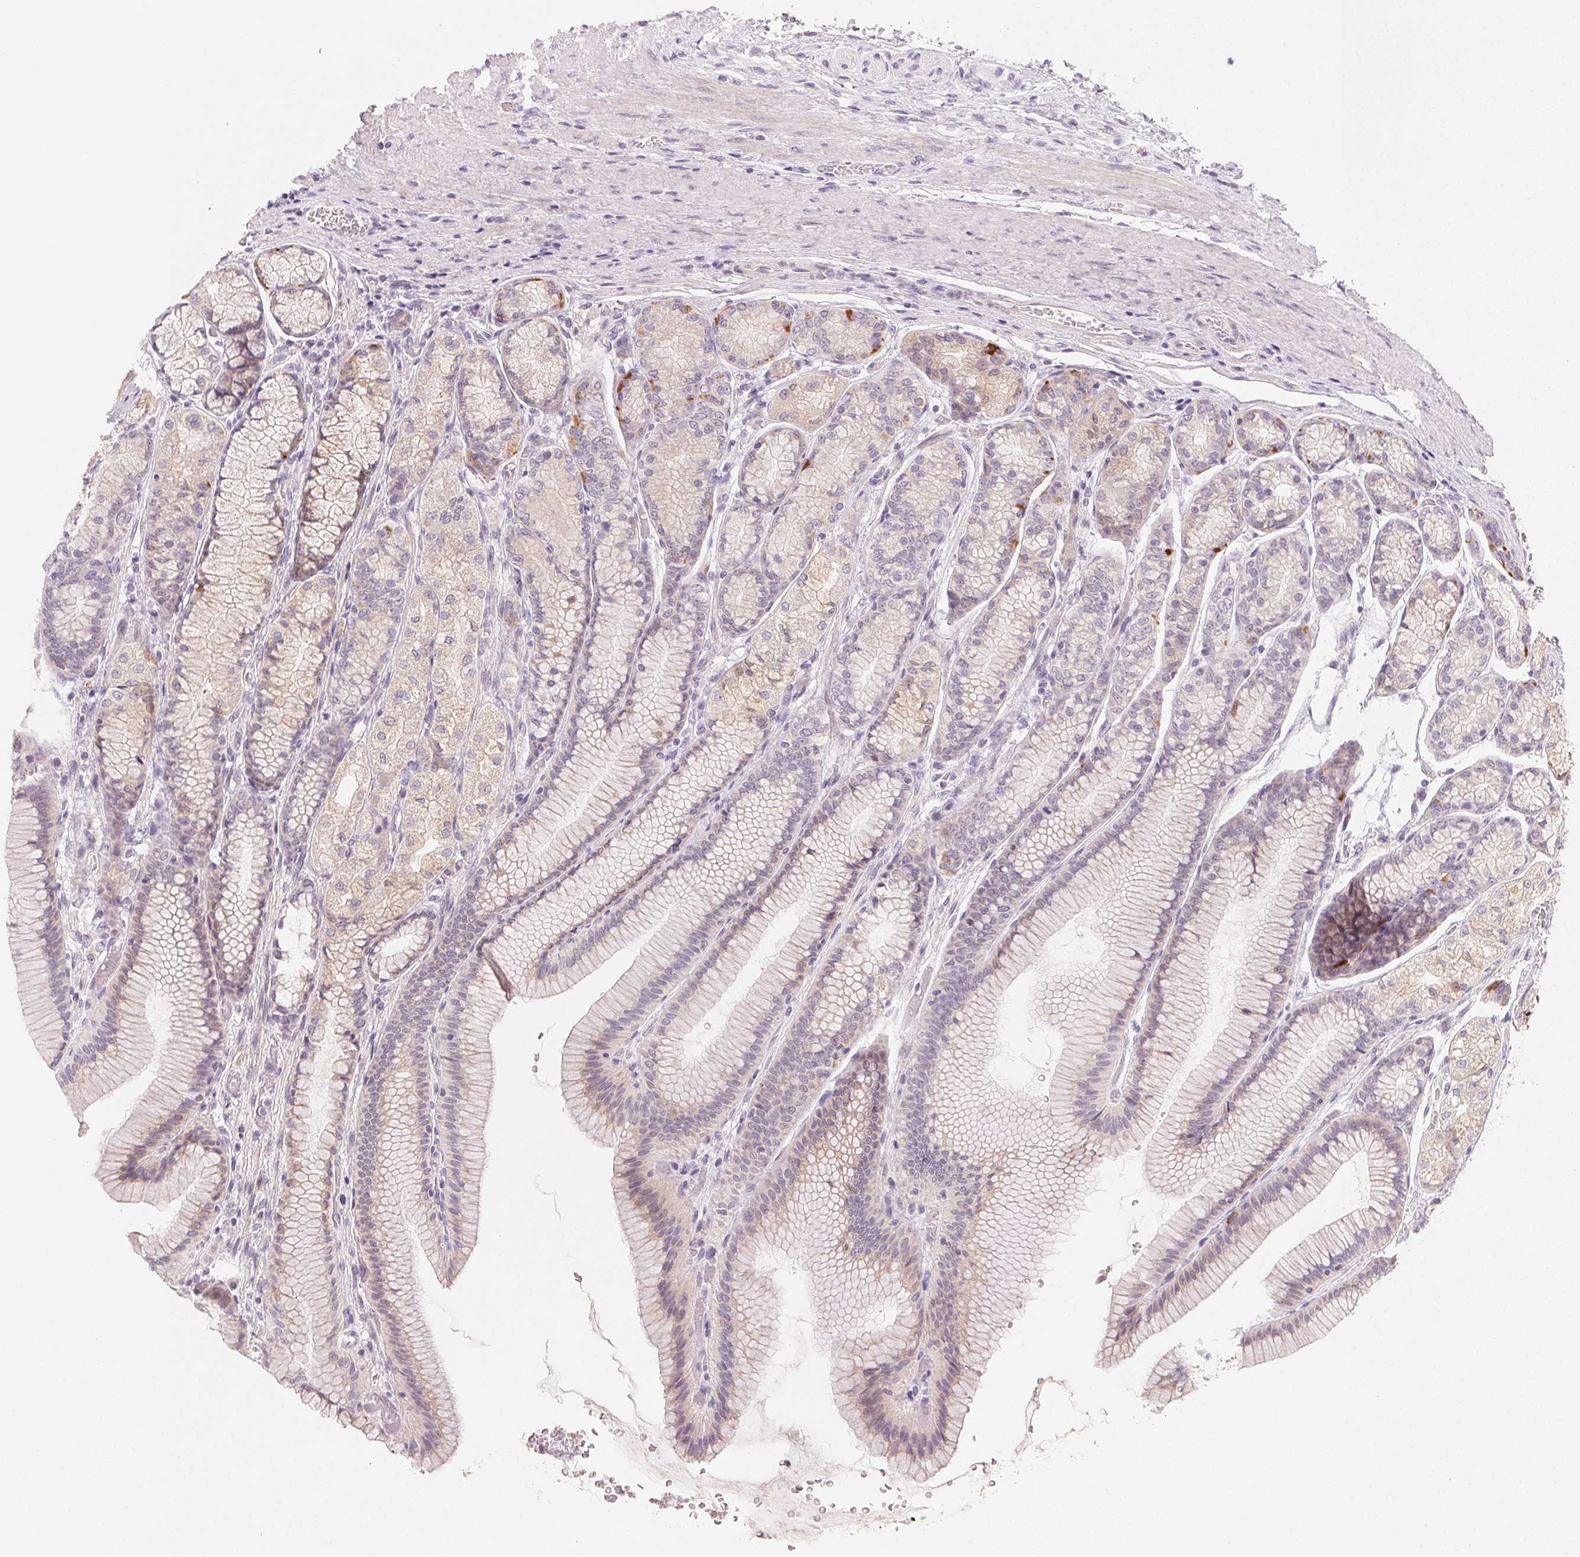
{"staining": {"intensity": "weak", "quantity": "25%-75%", "location": "cytoplasmic/membranous"}, "tissue": "stomach", "cell_type": "Glandular cells", "image_type": "normal", "snomed": [{"axis": "morphology", "description": "Normal tissue, NOS"}, {"axis": "morphology", "description": "Adenocarcinoma, NOS"}, {"axis": "morphology", "description": "Adenocarcinoma, High grade"}, {"axis": "topography", "description": "Stomach, upper"}, {"axis": "topography", "description": "Stomach"}], "caption": "Immunohistochemistry (IHC) histopathology image of unremarkable stomach: human stomach stained using immunohistochemistry (IHC) exhibits low levels of weak protein expression localized specifically in the cytoplasmic/membranous of glandular cells, appearing as a cytoplasmic/membranous brown color.", "gene": "MYBL1", "patient": {"sex": "female", "age": 65}}